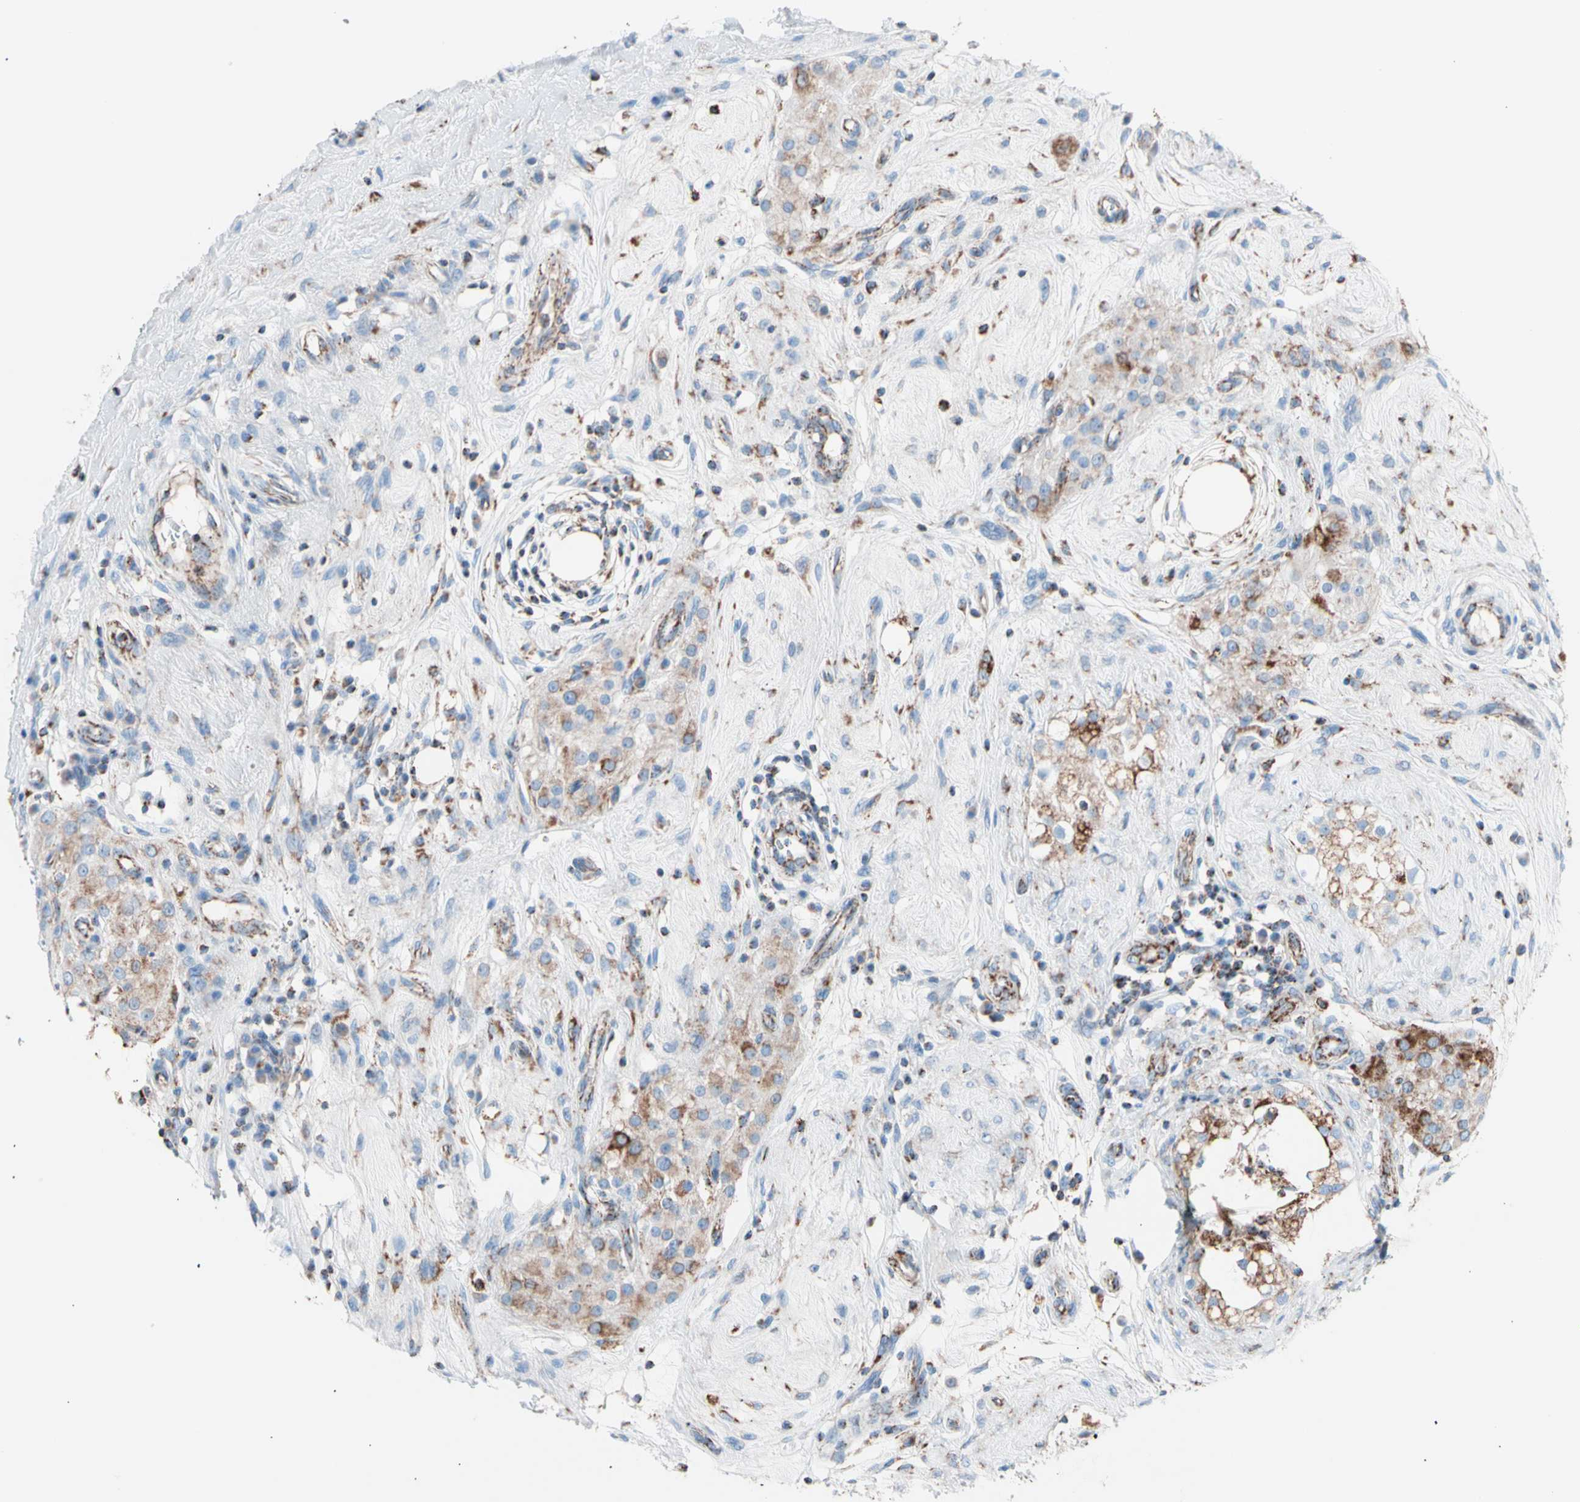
{"staining": {"intensity": "strong", "quantity": "25%-75%", "location": "cytoplasmic/membranous"}, "tissue": "epididymis", "cell_type": "Glandular cells", "image_type": "normal", "snomed": [{"axis": "morphology", "description": "Normal tissue, NOS"}, {"axis": "morphology", "description": "Inflammation, NOS"}, {"axis": "topography", "description": "Epididymis"}], "caption": "Protein staining of unremarkable epididymis demonstrates strong cytoplasmic/membranous expression in about 25%-75% of glandular cells.", "gene": "HK1", "patient": {"sex": "male", "age": 84}}